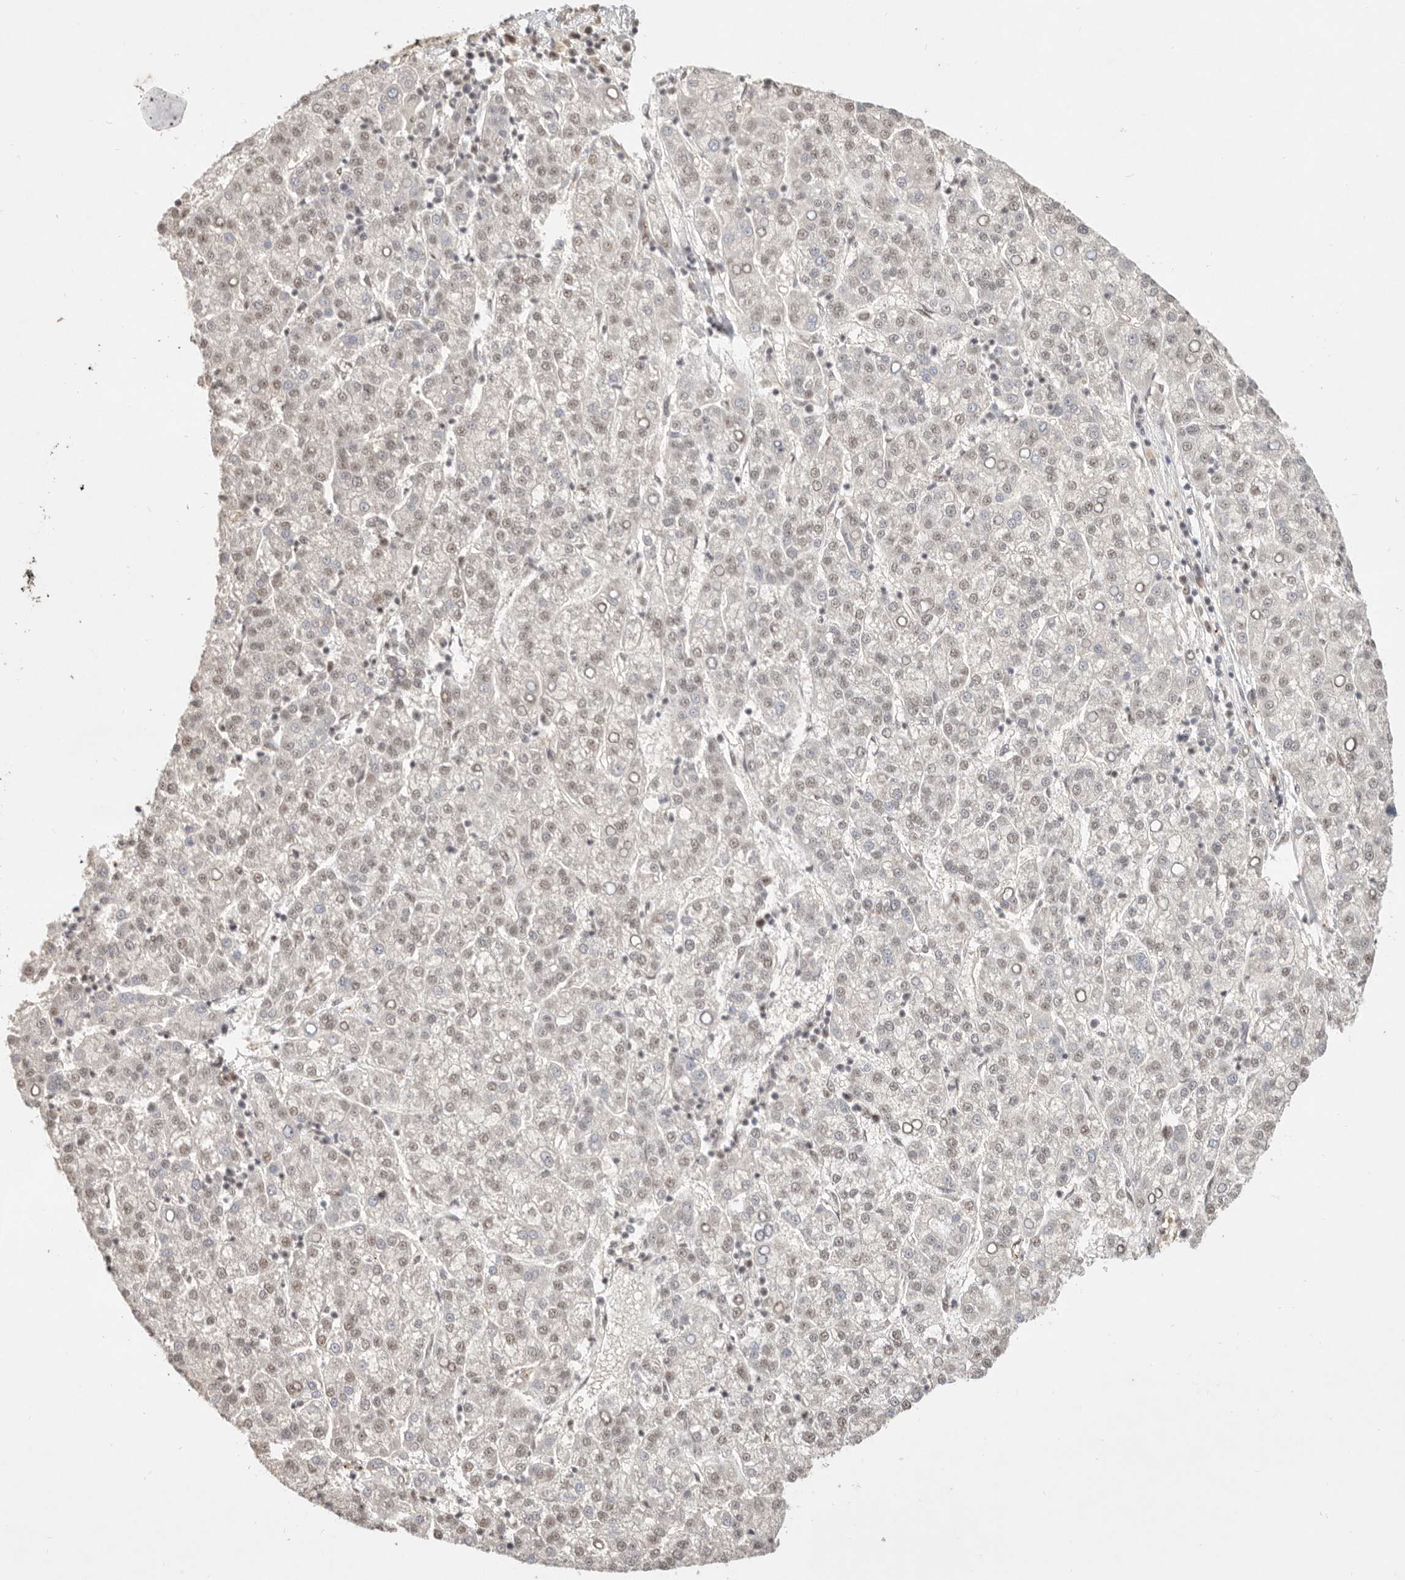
{"staining": {"intensity": "weak", "quantity": ">75%", "location": "nuclear"}, "tissue": "liver cancer", "cell_type": "Tumor cells", "image_type": "cancer", "snomed": [{"axis": "morphology", "description": "Carcinoma, Hepatocellular, NOS"}, {"axis": "topography", "description": "Liver"}], "caption": "An image showing weak nuclear expression in approximately >75% of tumor cells in liver cancer, as visualized by brown immunohistochemical staining.", "gene": "MEP1A", "patient": {"sex": "female", "age": 58}}